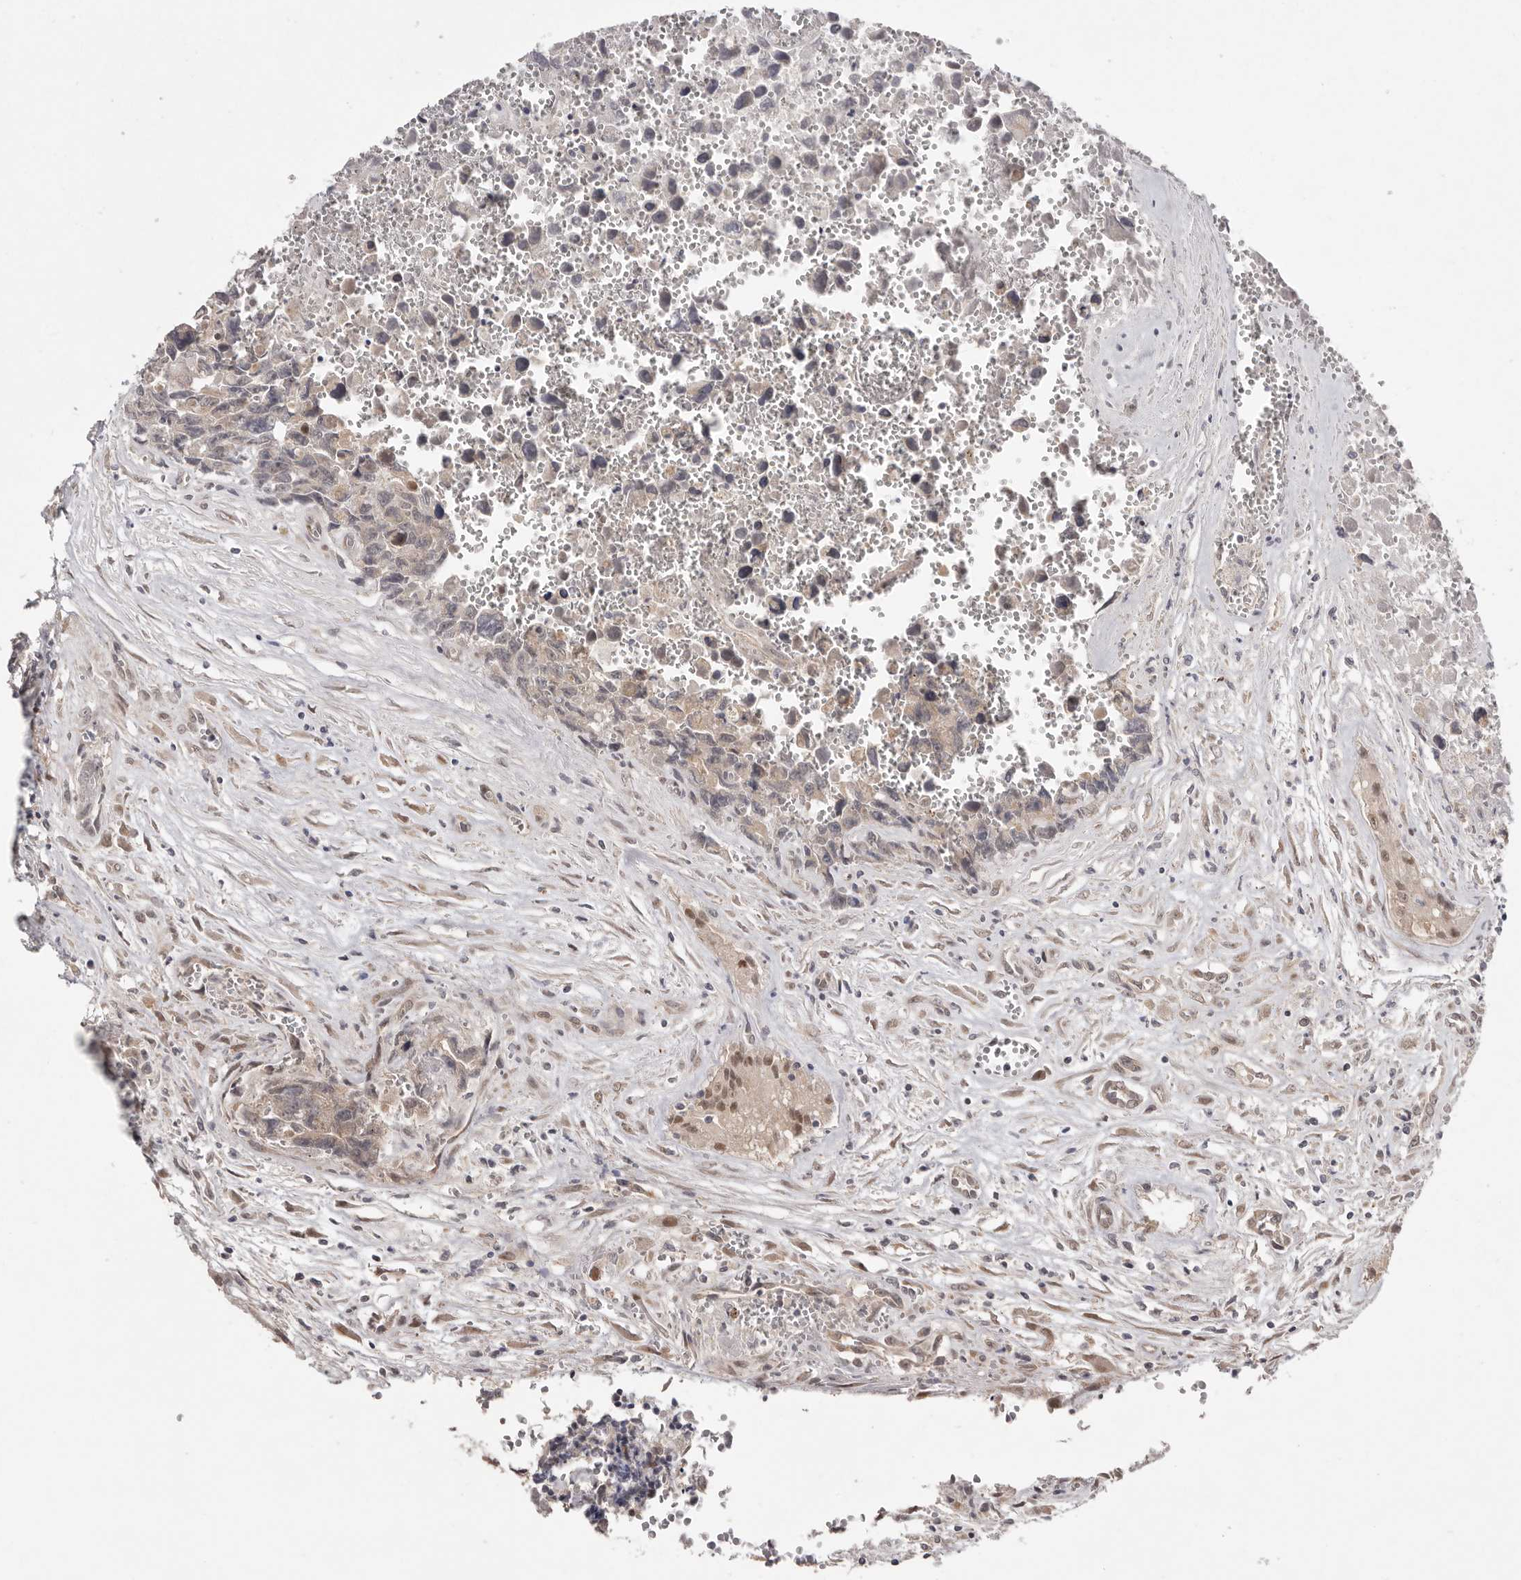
{"staining": {"intensity": "negative", "quantity": "none", "location": "none"}, "tissue": "testis cancer", "cell_type": "Tumor cells", "image_type": "cancer", "snomed": [{"axis": "morphology", "description": "Carcinoma, Embryonal, NOS"}, {"axis": "topography", "description": "Testis"}], "caption": "DAB immunohistochemical staining of human testis cancer (embryonal carcinoma) demonstrates no significant staining in tumor cells.", "gene": "NSUN4", "patient": {"sex": "male", "age": 31}}